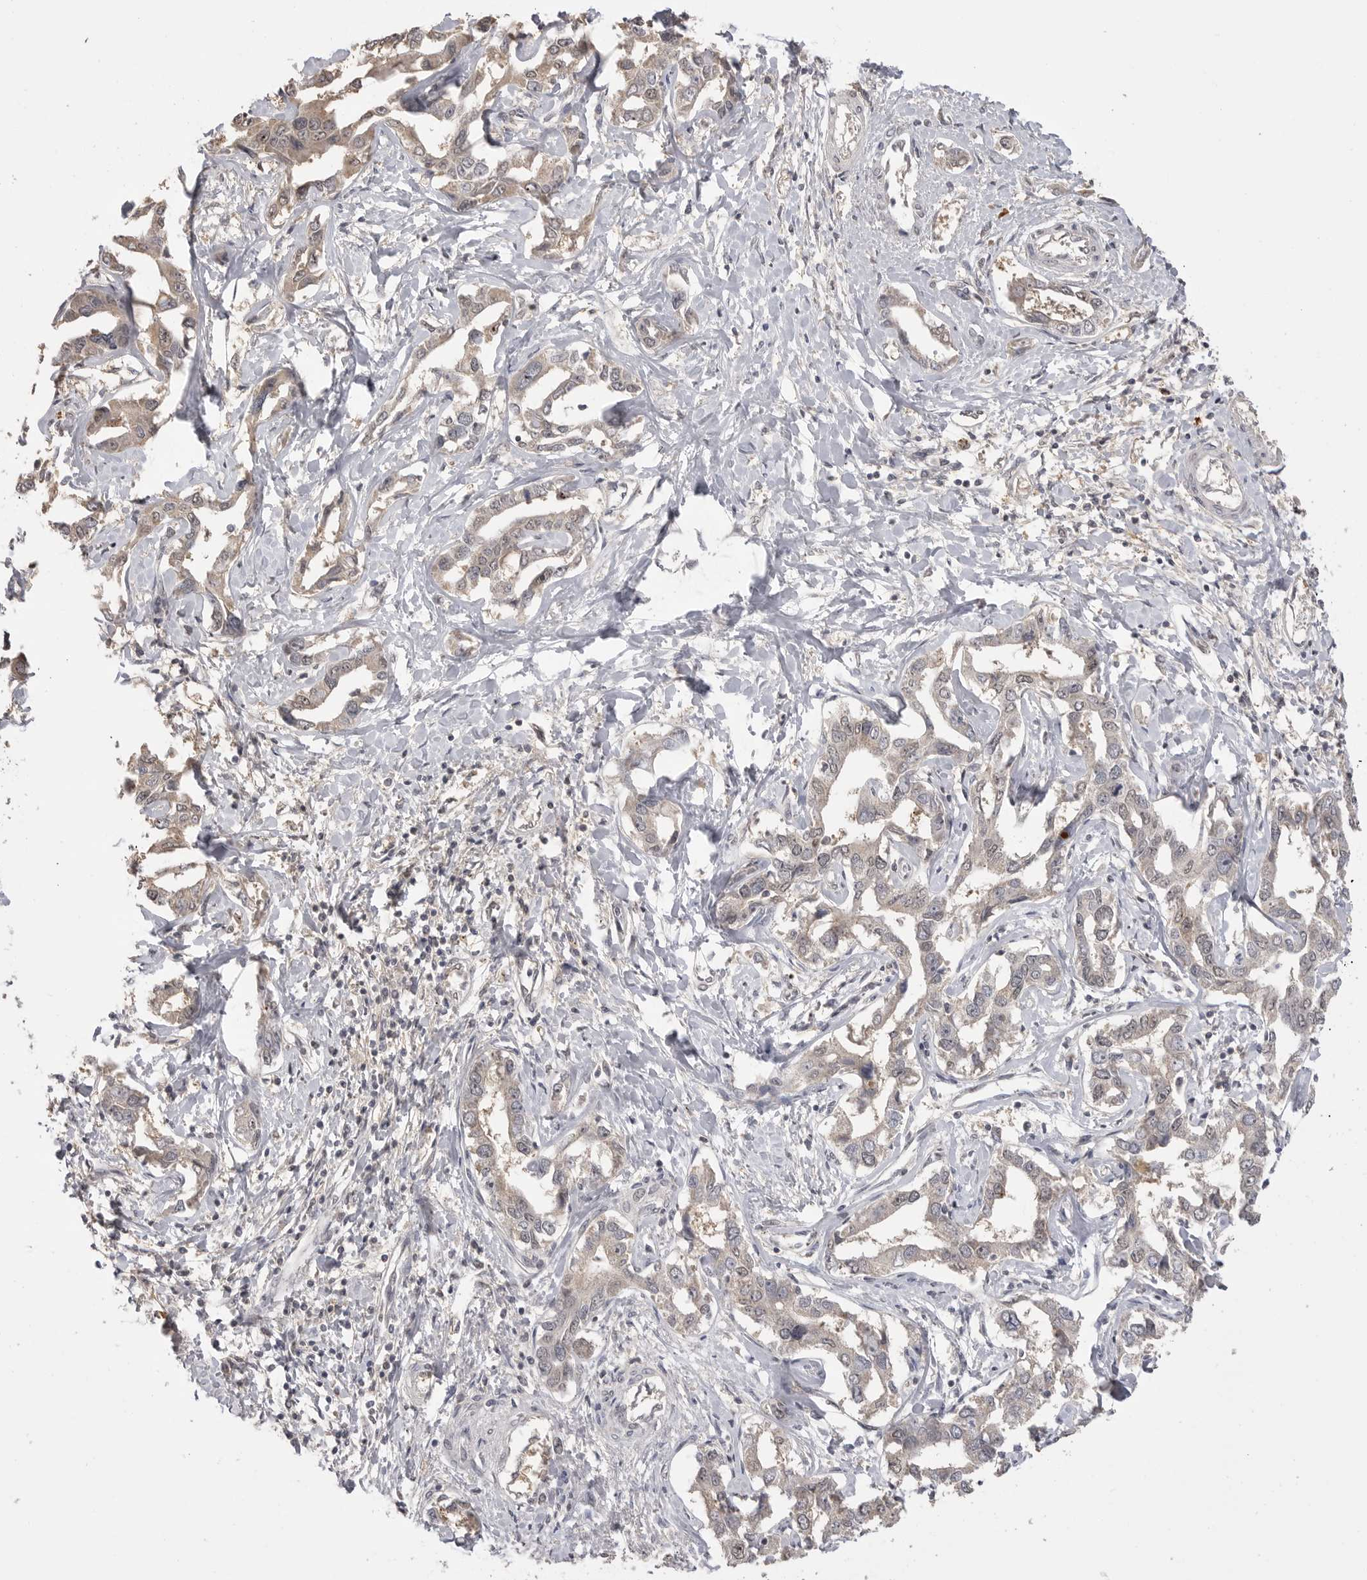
{"staining": {"intensity": "weak", "quantity": "<25%", "location": "cytoplasmic/membranous"}, "tissue": "liver cancer", "cell_type": "Tumor cells", "image_type": "cancer", "snomed": [{"axis": "morphology", "description": "Cholangiocarcinoma"}, {"axis": "topography", "description": "Liver"}], "caption": "High power microscopy image of an IHC histopathology image of liver cholangiocarcinoma, revealing no significant positivity in tumor cells.", "gene": "ASPSCR1", "patient": {"sex": "male", "age": 59}}